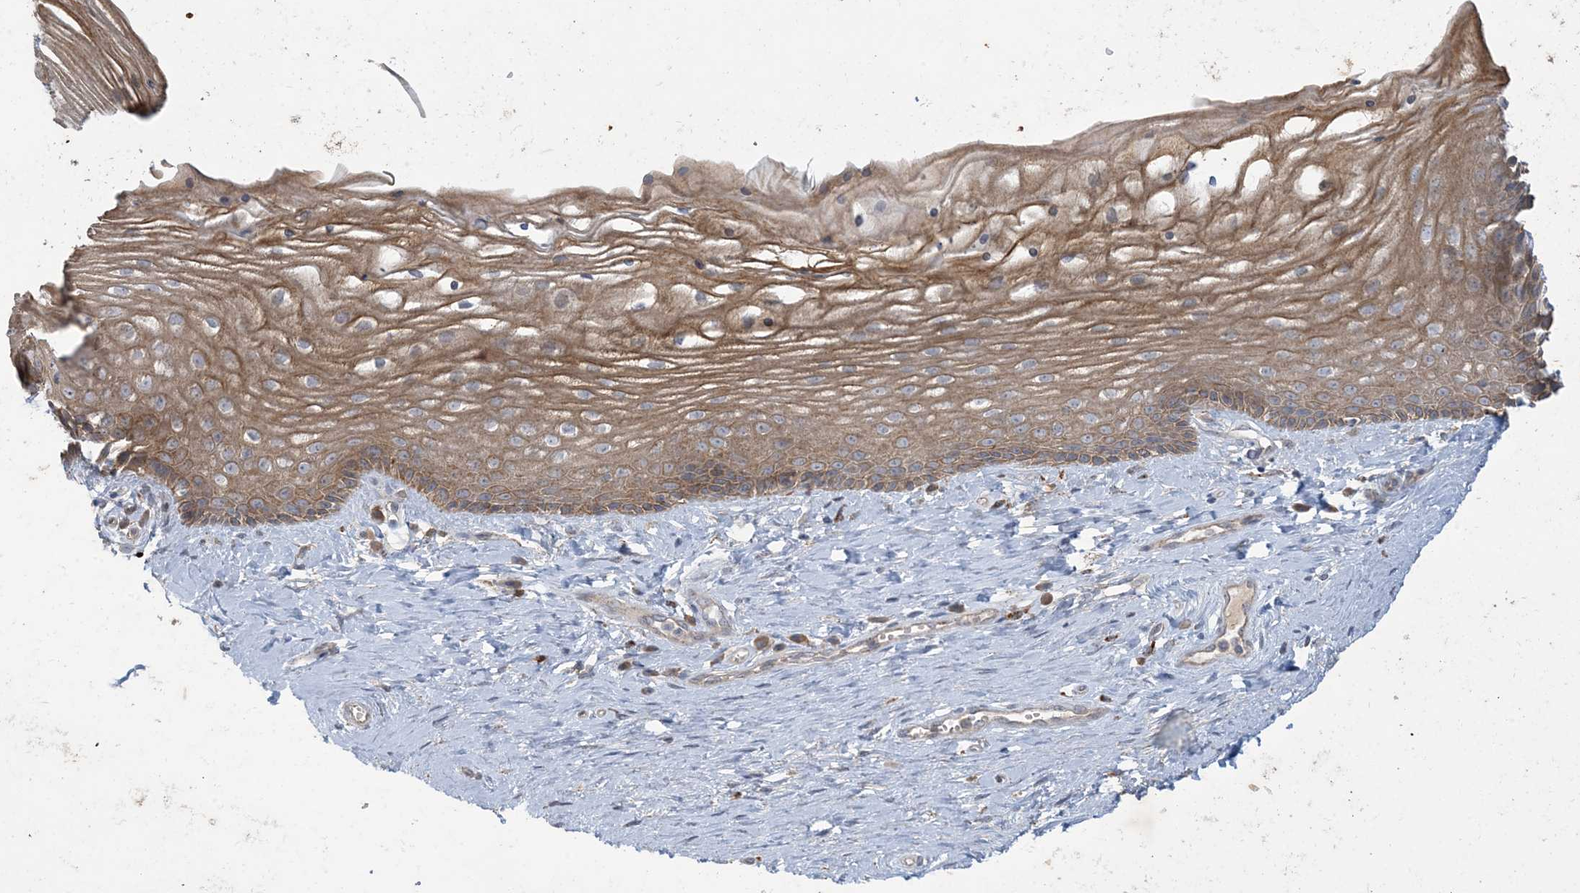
{"staining": {"intensity": "moderate", "quantity": ">75%", "location": "cytoplasmic/membranous"}, "tissue": "vagina", "cell_type": "Squamous epithelial cells", "image_type": "normal", "snomed": [{"axis": "morphology", "description": "Normal tissue, NOS"}, {"axis": "topography", "description": "Vagina"}], "caption": "An immunohistochemistry (IHC) histopathology image of unremarkable tissue is shown. Protein staining in brown shows moderate cytoplasmic/membranous positivity in vagina within squamous epithelial cells.", "gene": "MRPS18A", "patient": {"sex": "female", "age": 46}}